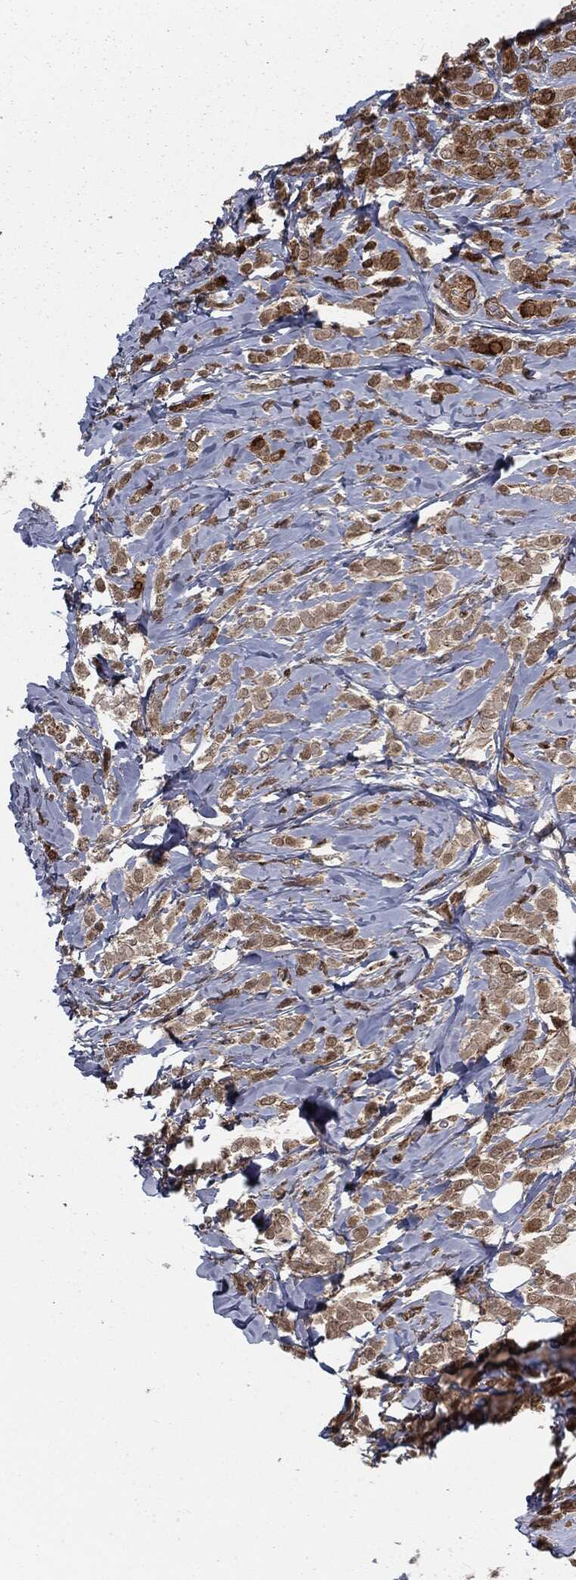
{"staining": {"intensity": "moderate", "quantity": "<25%", "location": "cytoplasmic/membranous,nuclear"}, "tissue": "breast cancer", "cell_type": "Tumor cells", "image_type": "cancer", "snomed": [{"axis": "morphology", "description": "Lobular carcinoma"}, {"axis": "topography", "description": "Breast"}], "caption": "Immunohistochemistry (IHC) (DAB) staining of breast cancer exhibits moderate cytoplasmic/membranous and nuclear protein expression in about <25% of tumor cells.", "gene": "RANBP9", "patient": {"sex": "female", "age": 49}}